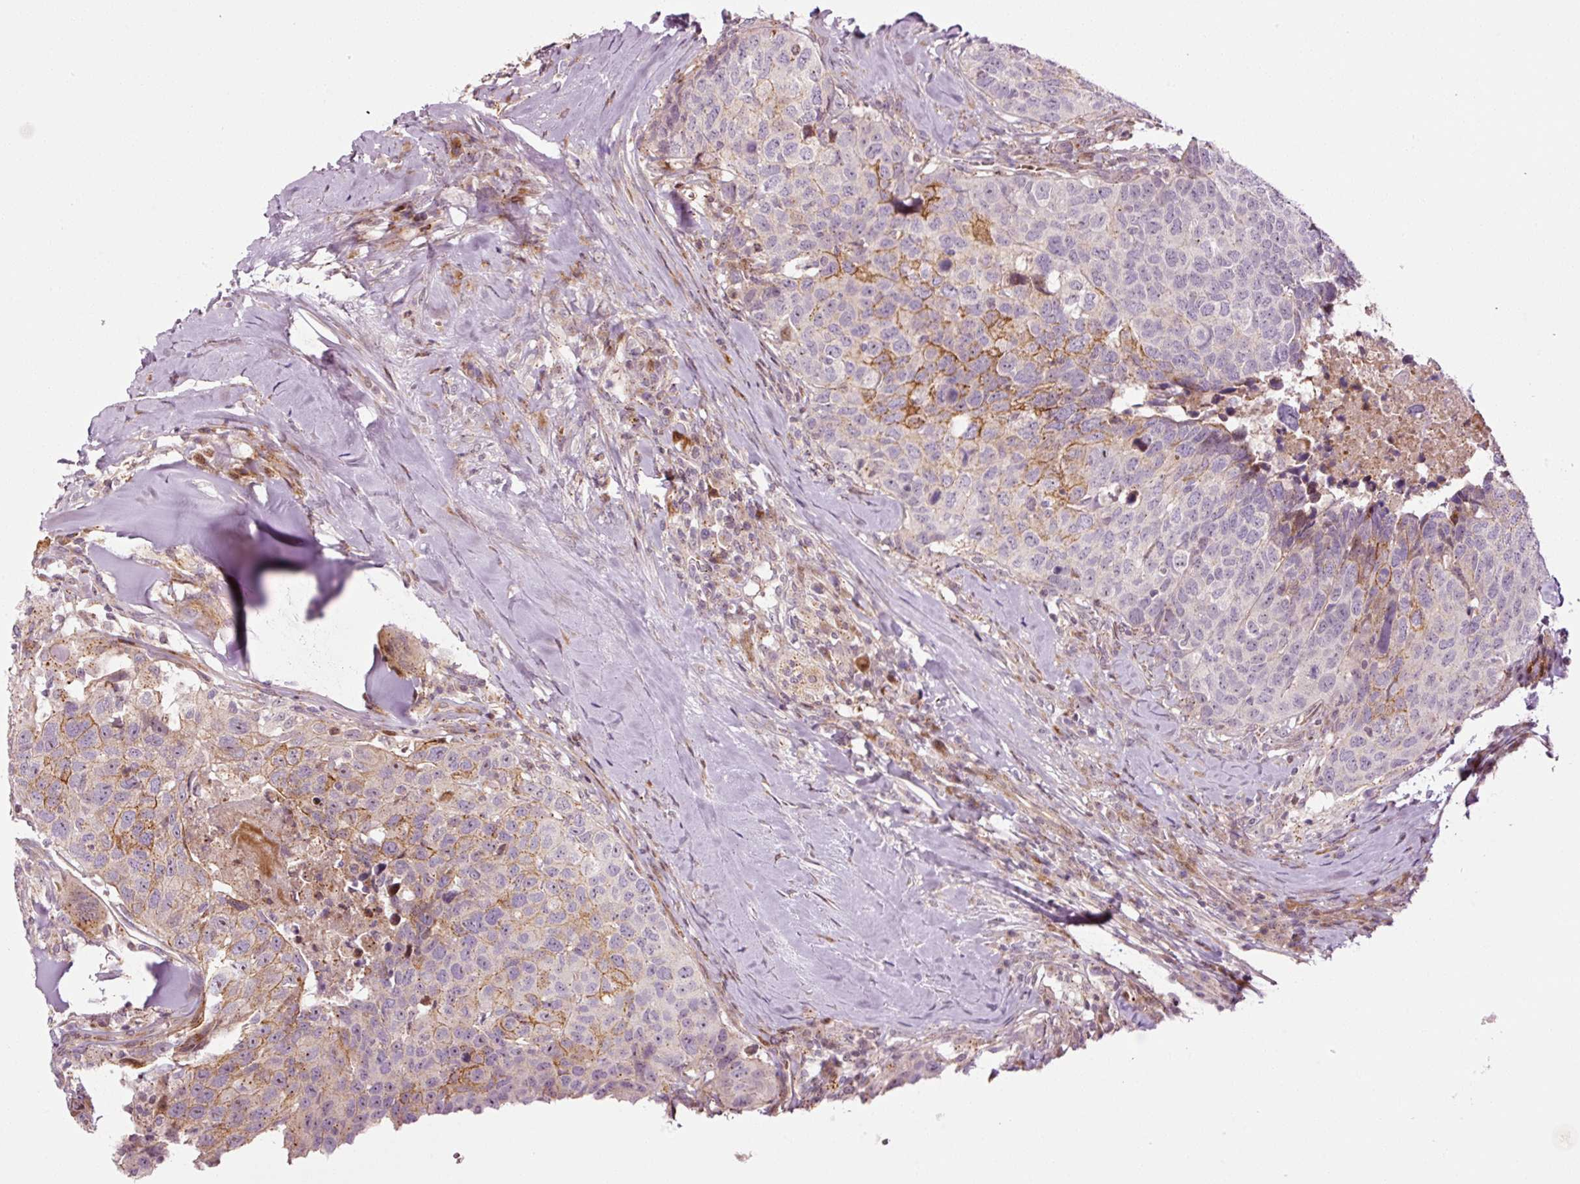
{"staining": {"intensity": "moderate", "quantity": "25%-75%", "location": "cytoplasmic/membranous"}, "tissue": "head and neck cancer", "cell_type": "Tumor cells", "image_type": "cancer", "snomed": [{"axis": "morphology", "description": "Squamous cell carcinoma, NOS"}, {"axis": "topography", "description": "Head-Neck"}], "caption": "IHC image of neoplastic tissue: human head and neck cancer (squamous cell carcinoma) stained using immunohistochemistry (IHC) shows medium levels of moderate protein expression localized specifically in the cytoplasmic/membranous of tumor cells, appearing as a cytoplasmic/membranous brown color.", "gene": "ANKRD20A1", "patient": {"sex": "male", "age": 66}}